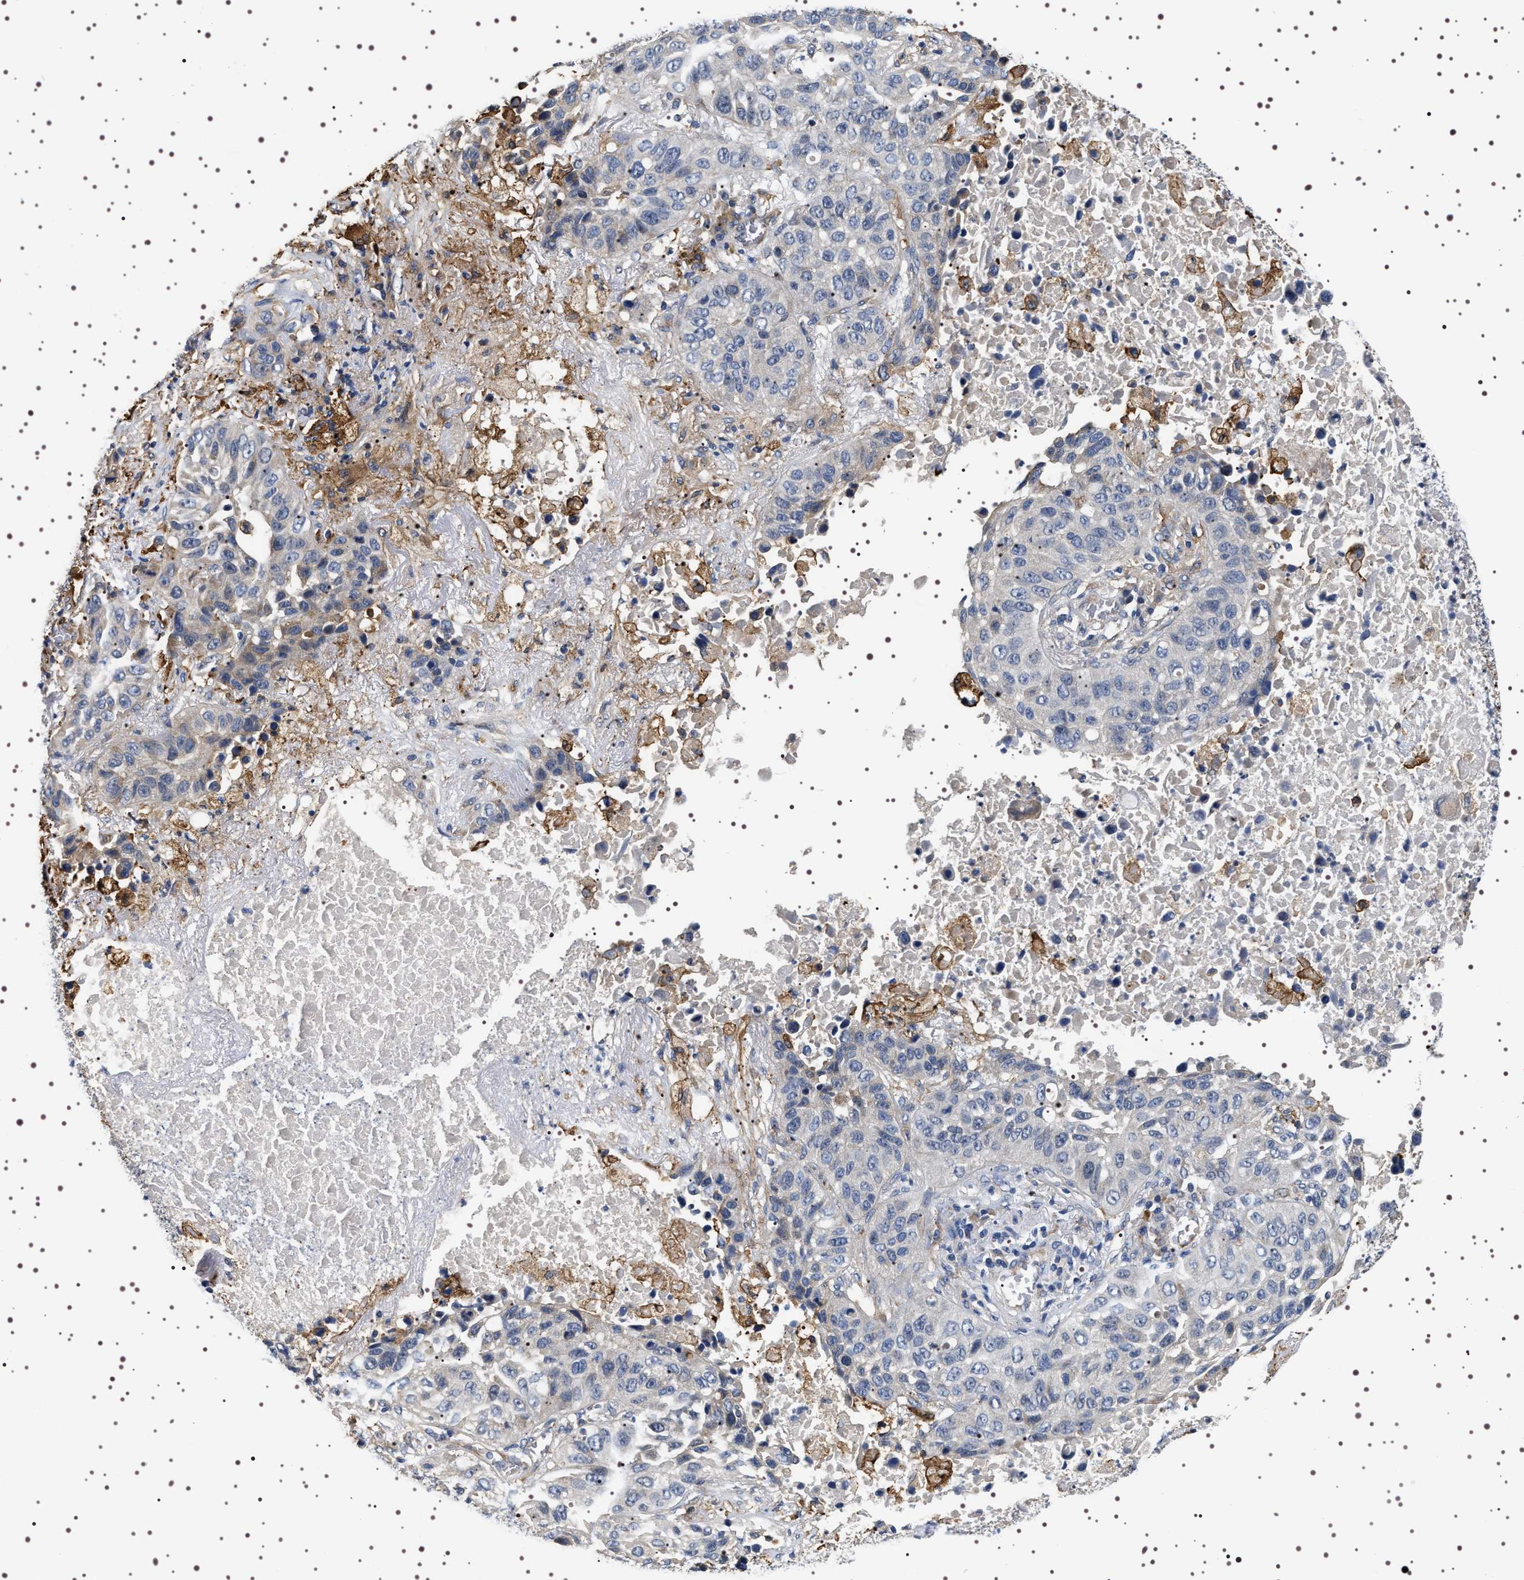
{"staining": {"intensity": "weak", "quantity": "<25%", "location": "cytoplasmic/membranous"}, "tissue": "lung cancer", "cell_type": "Tumor cells", "image_type": "cancer", "snomed": [{"axis": "morphology", "description": "Squamous cell carcinoma, NOS"}, {"axis": "topography", "description": "Lung"}], "caption": "A histopathology image of human squamous cell carcinoma (lung) is negative for staining in tumor cells.", "gene": "ALPL", "patient": {"sex": "male", "age": 57}}